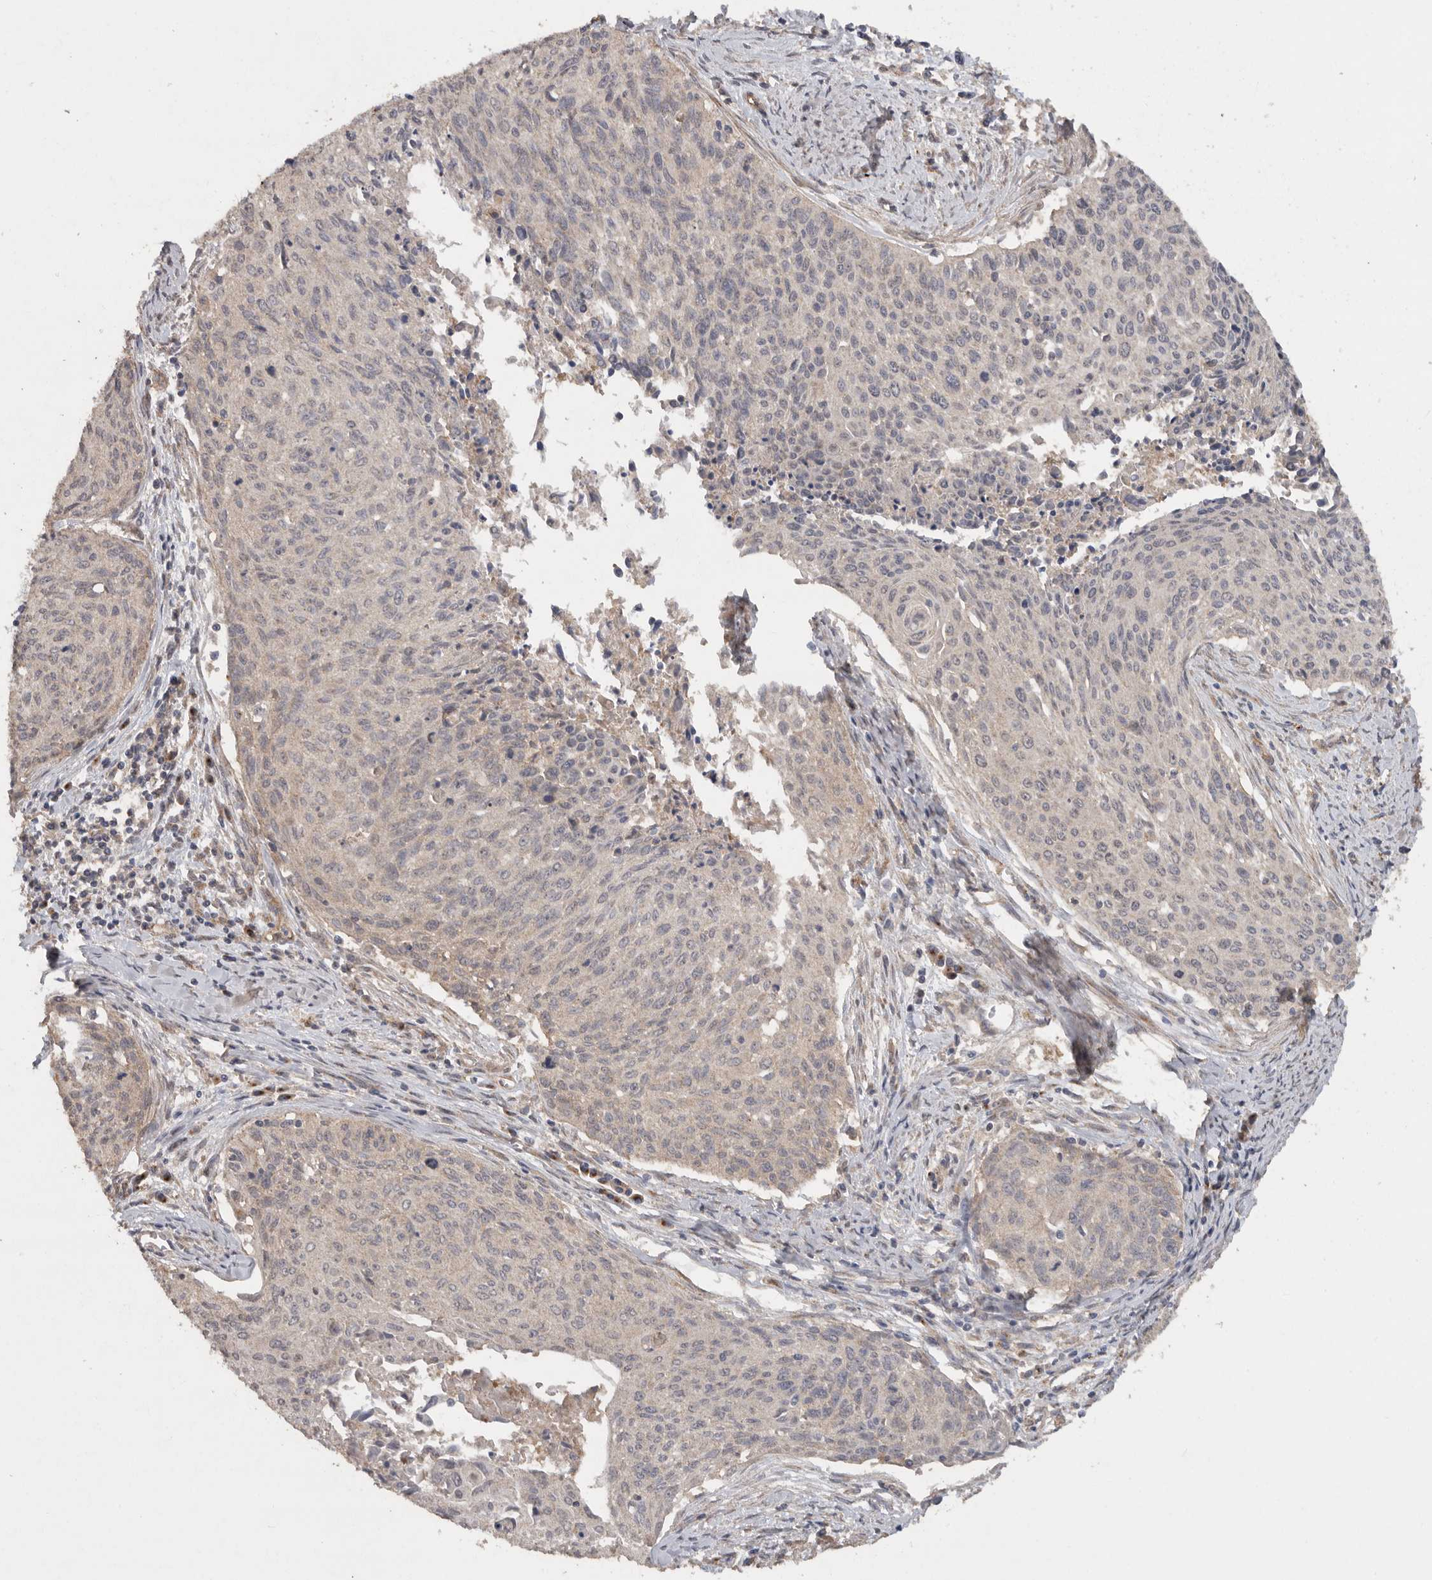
{"staining": {"intensity": "negative", "quantity": "none", "location": "none"}, "tissue": "cervical cancer", "cell_type": "Tumor cells", "image_type": "cancer", "snomed": [{"axis": "morphology", "description": "Squamous cell carcinoma, NOS"}, {"axis": "topography", "description": "Cervix"}], "caption": "Squamous cell carcinoma (cervical) was stained to show a protein in brown. There is no significant expression in tumor cells. (IHC, brightfield microscopy, high magnification).", "gene": "PODXL2", "patient": {"sex": "female", "age": 55}}